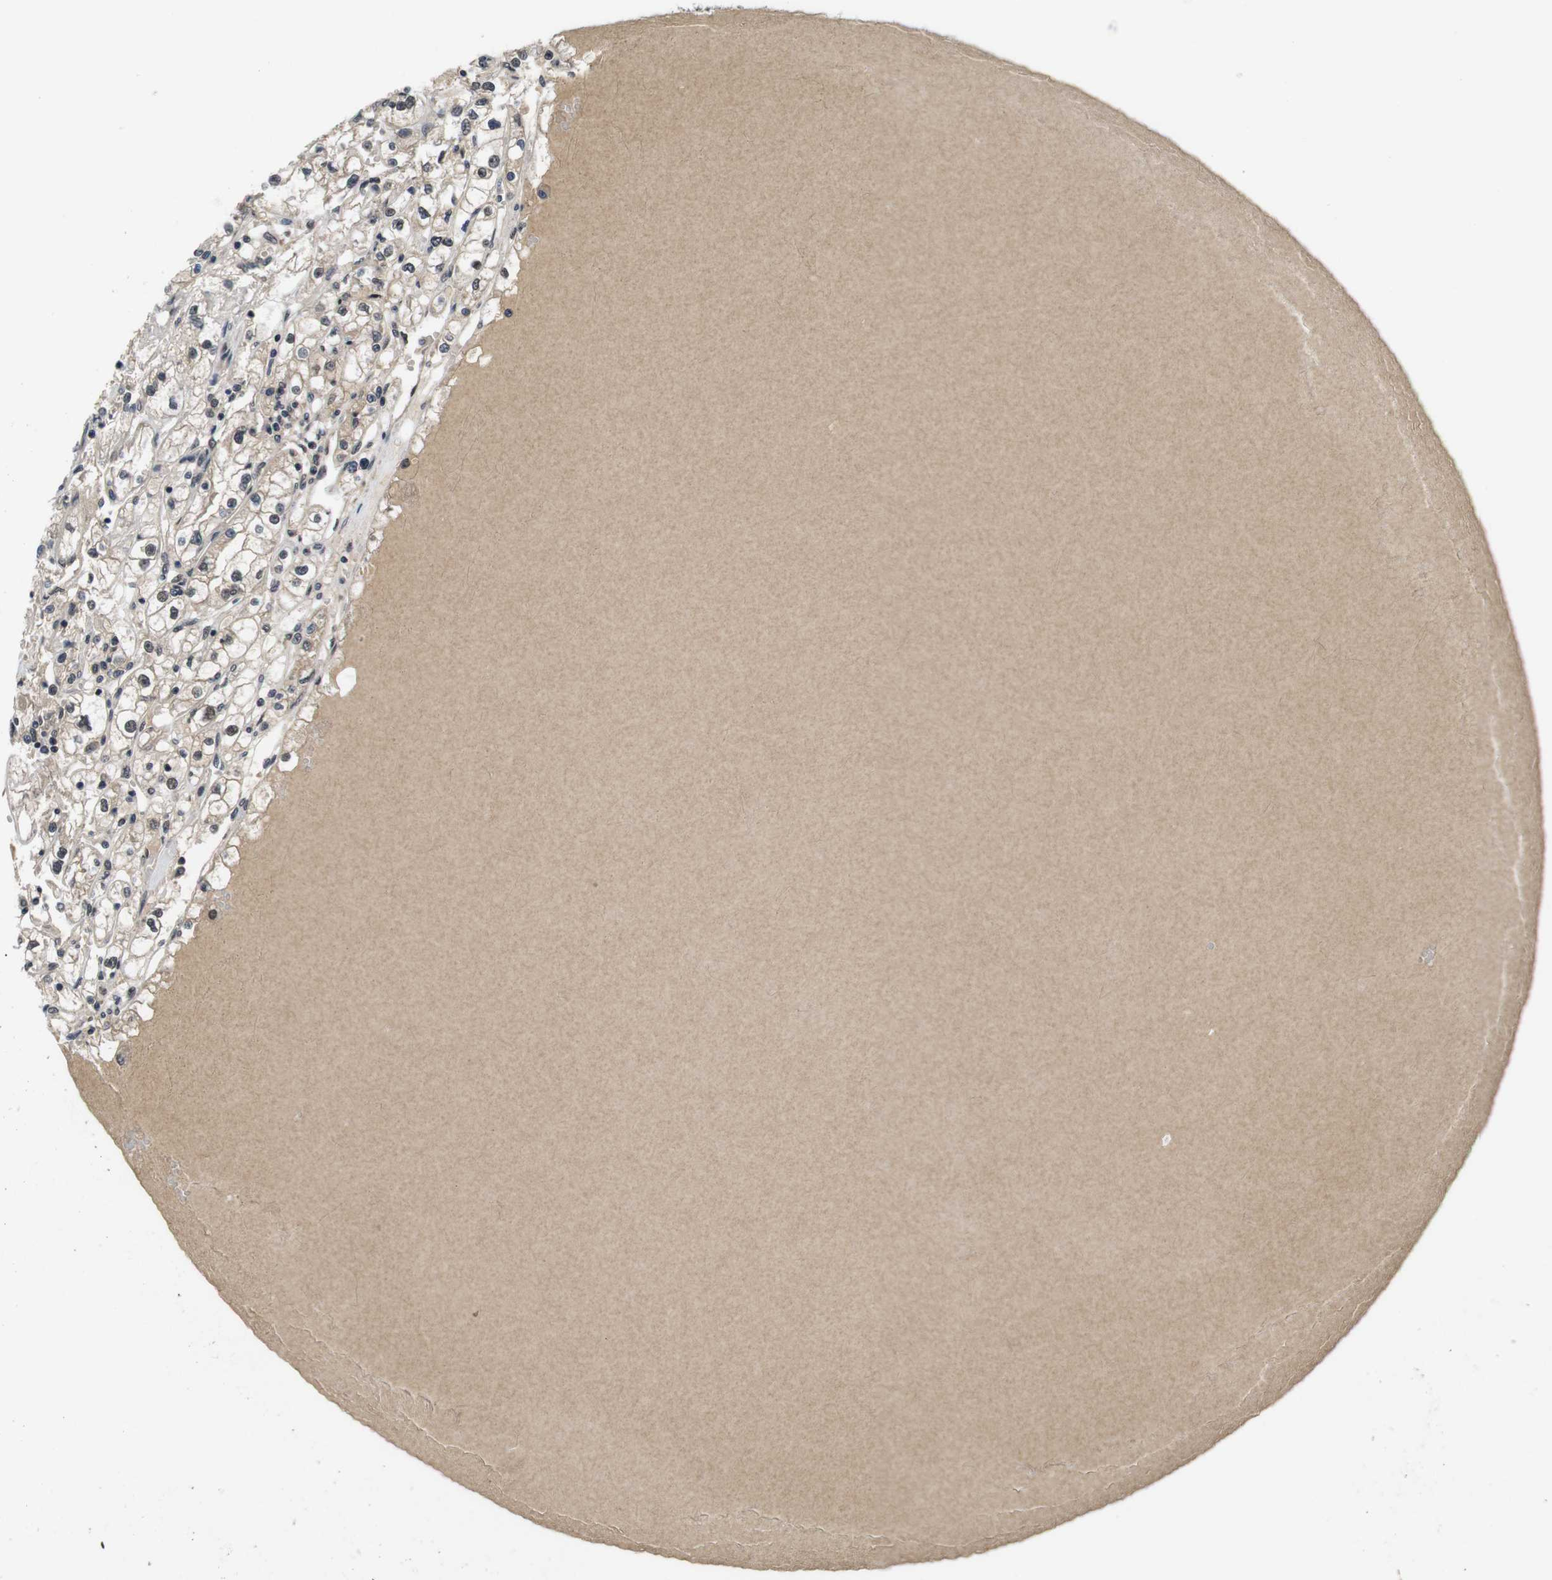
{"staining": {"intensity": "weak", "quantity": ">75%", "location": "cytoplasmic/membranous,nuclear"}, "tissue": "renal cancer", "cell_type": "Tumor cells", "image_type": "cancer", "snomed": [{"axis": "morphology", "description": "Adenocarcinoma, NOS"}, {"axis": "topography", "description": "Kidney"}], "caption": "High-magnification brightfield microscopy of adenocarcinoma (renal) stained with DAB (brown) and counterstained with hematoxylin (blue). tumor cells exhibit weak cytoplasmic/membranous and nuclear expression is present in about>75% of cells.", "gene": "ZBTB46", "patient": {"sex": "male", "age": 56}}